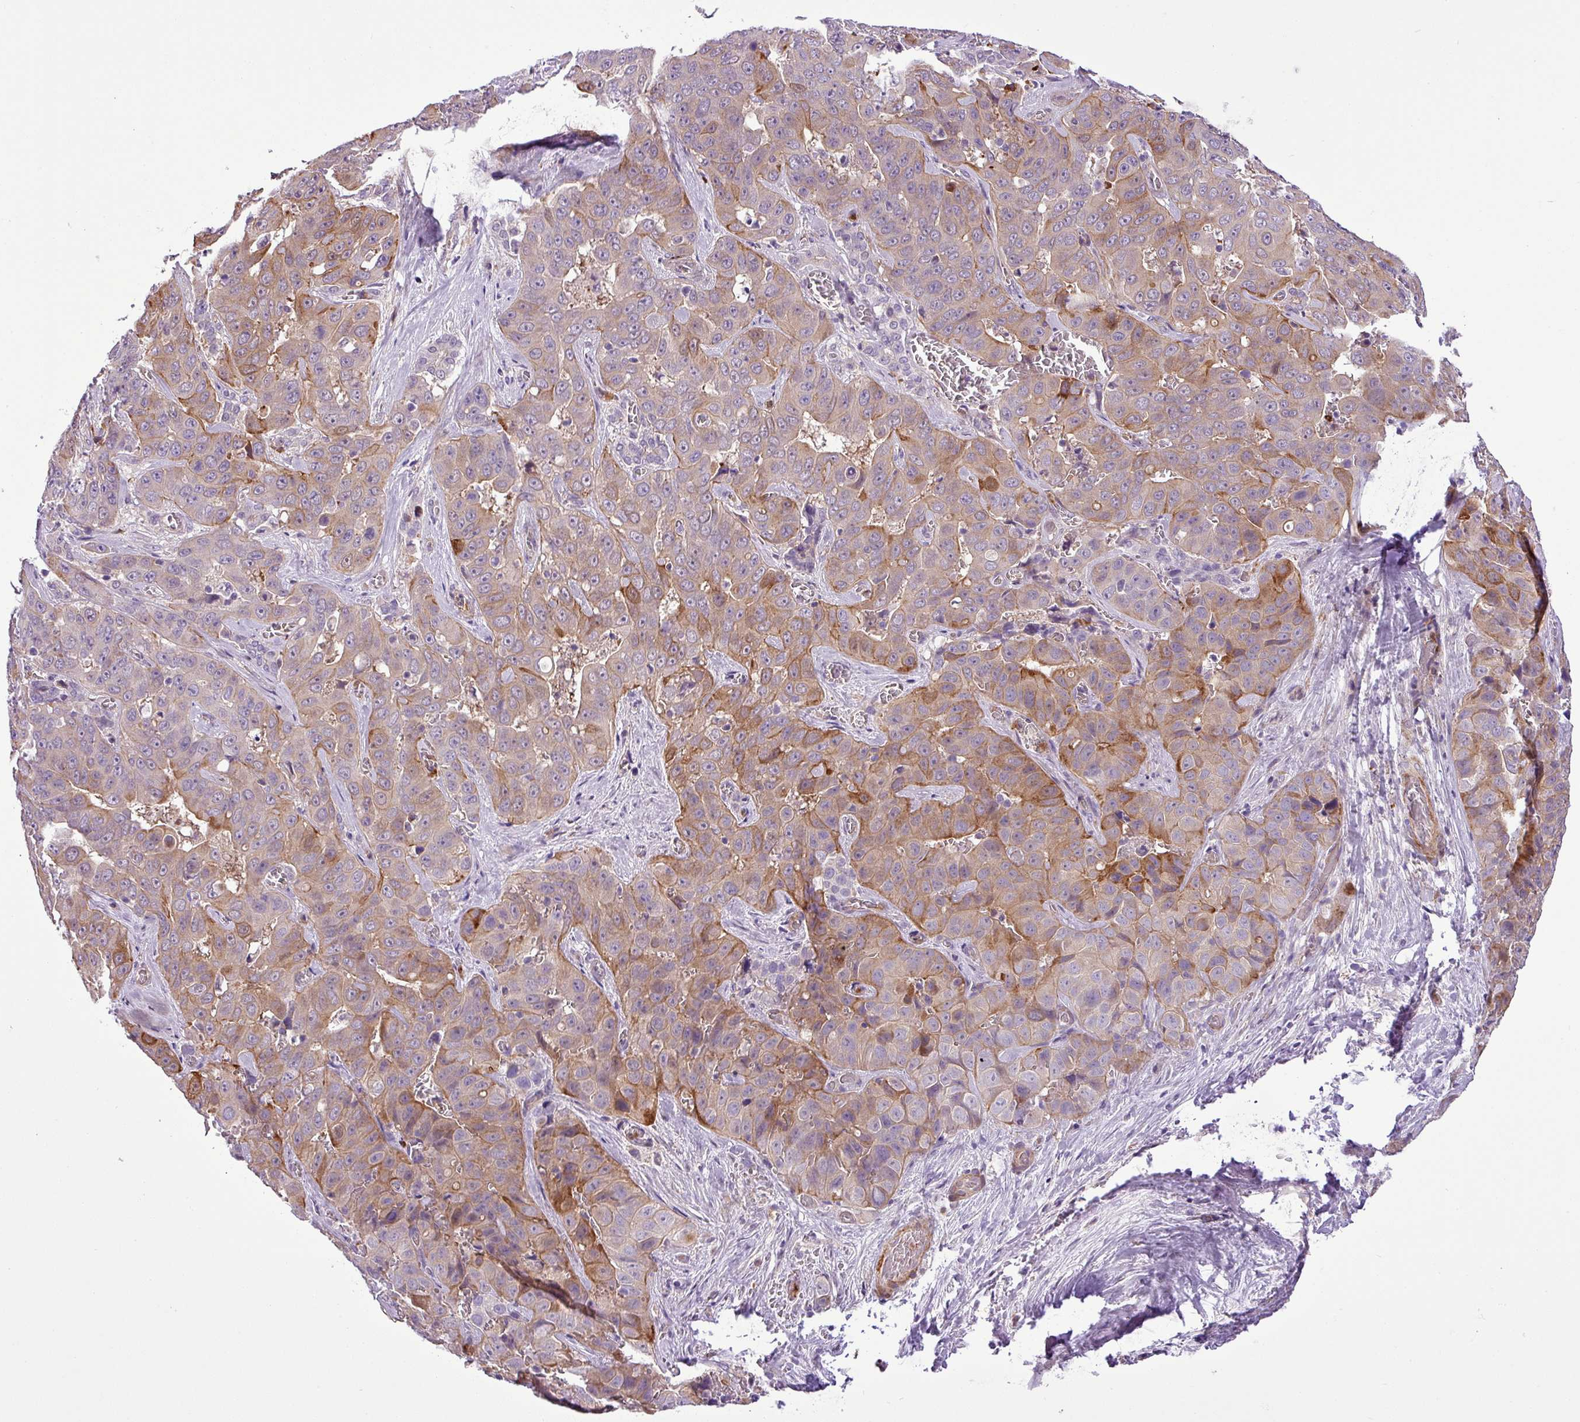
{"staining": {"intensity": "moderate", "quantity": "25%-75%", "location": "cytoplasmic/membranous"}, "tissue": "liver cancer", "cell_type": "Tumor cells", "image_type": "cancer", "snomed": [{"axis": "morphology", "description": "Cholangiocarcinoma"}, {"axis": "topography", "description": "Liver"}], "caption": "Tumor cells reveal medium levels of moderate cytoplasmic/membranous expression in approximately 25%-75% of cells in human cholangiocarcinoma (liver). The staining was performed using DAB to visualize the protein expression in brown, while the nuclei were stained in blue with hematoxylin (Magnification: 20x).", "gene": "NBEAL2", "patient": {"sex": "female", "age": 52}}